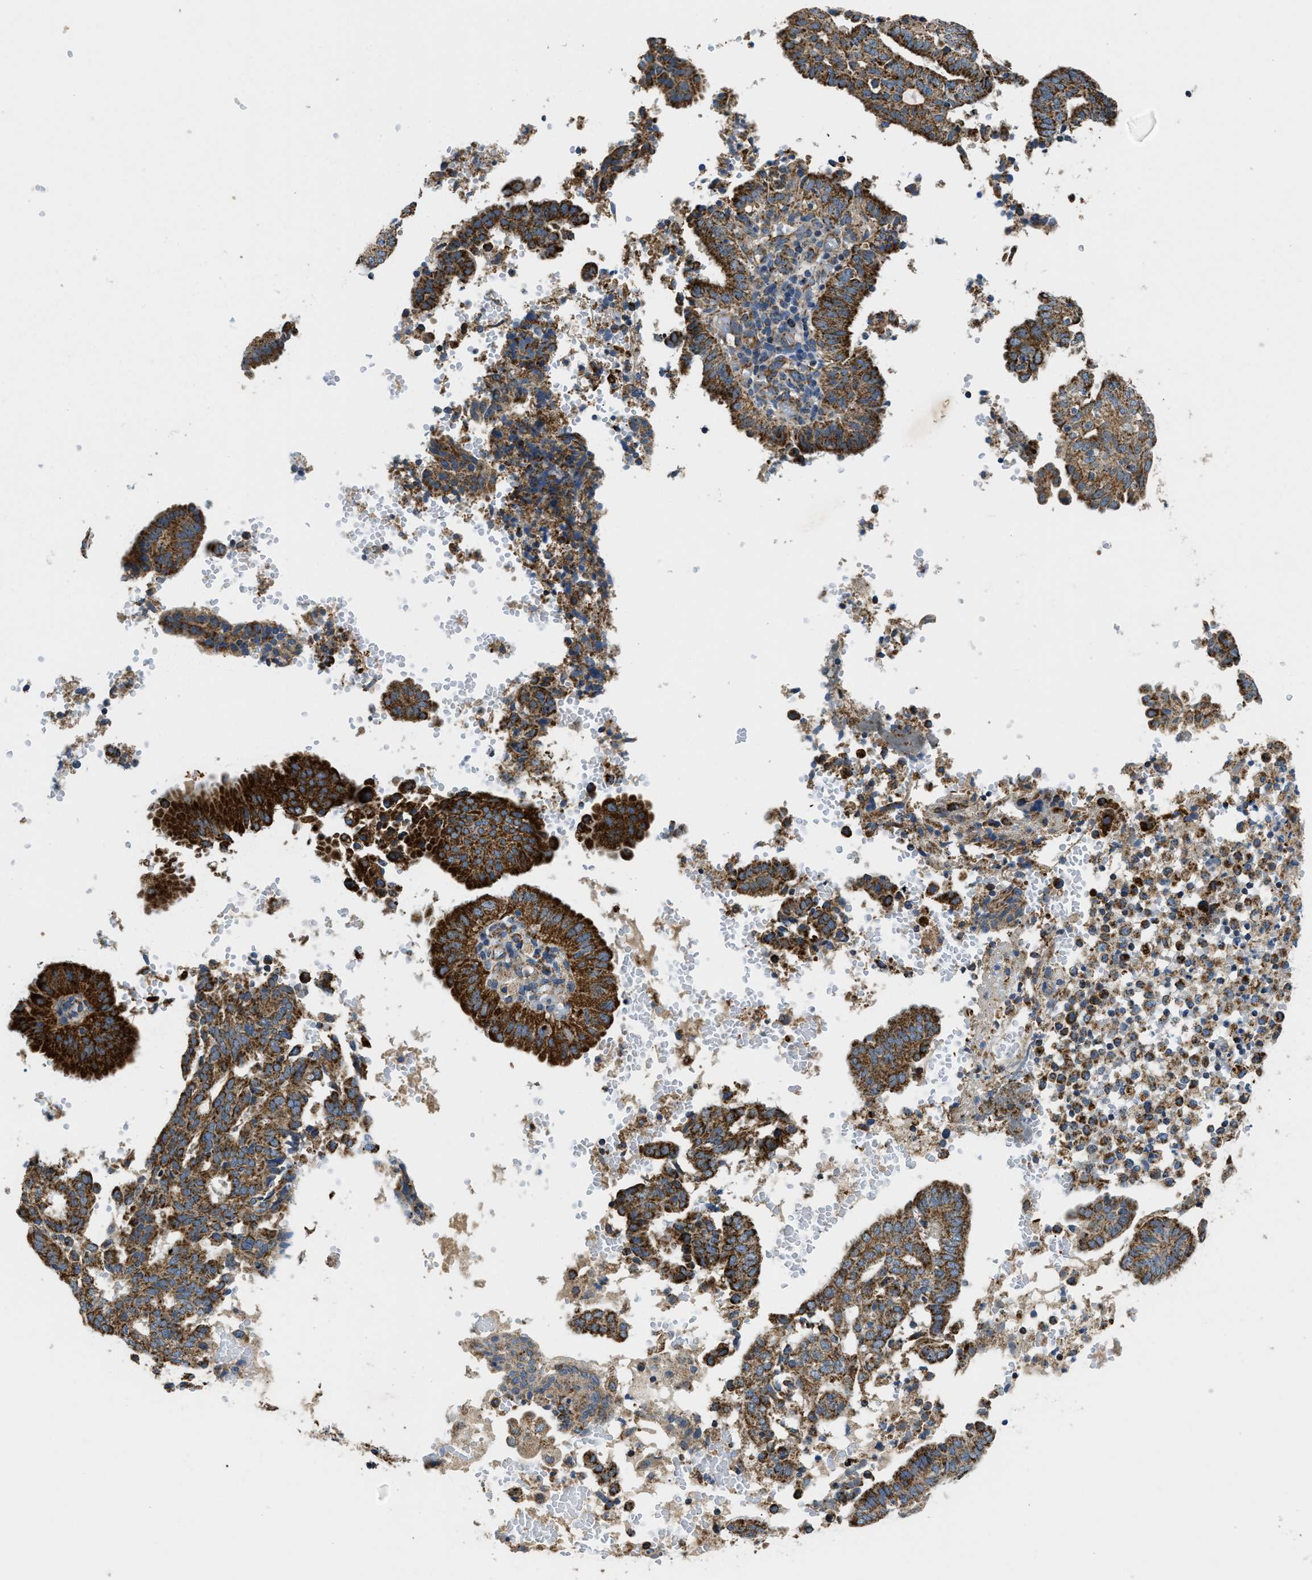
{"staining": {"intensity": "strong", "quantity": ">75%", "location": "cytoplasmic/membranous"}, "tissue": "endometrial cancer", "cell_type": "Tumor cells", "image_type": "cancer", "snomed": [{"axis": "morphology", "description": "Adenocarcinoma, NOS"}, {"axis": "topography", "description": "Endometrium"}], "caption": "DAB immunohistochemical staining of adenocarcinoma (endometrial) displays strong cytoplasmic/membranous protein positivity in approximately >75% of tumor cells.", "gene": "STK33", "patient": {"sex": "female", "age": 58}}